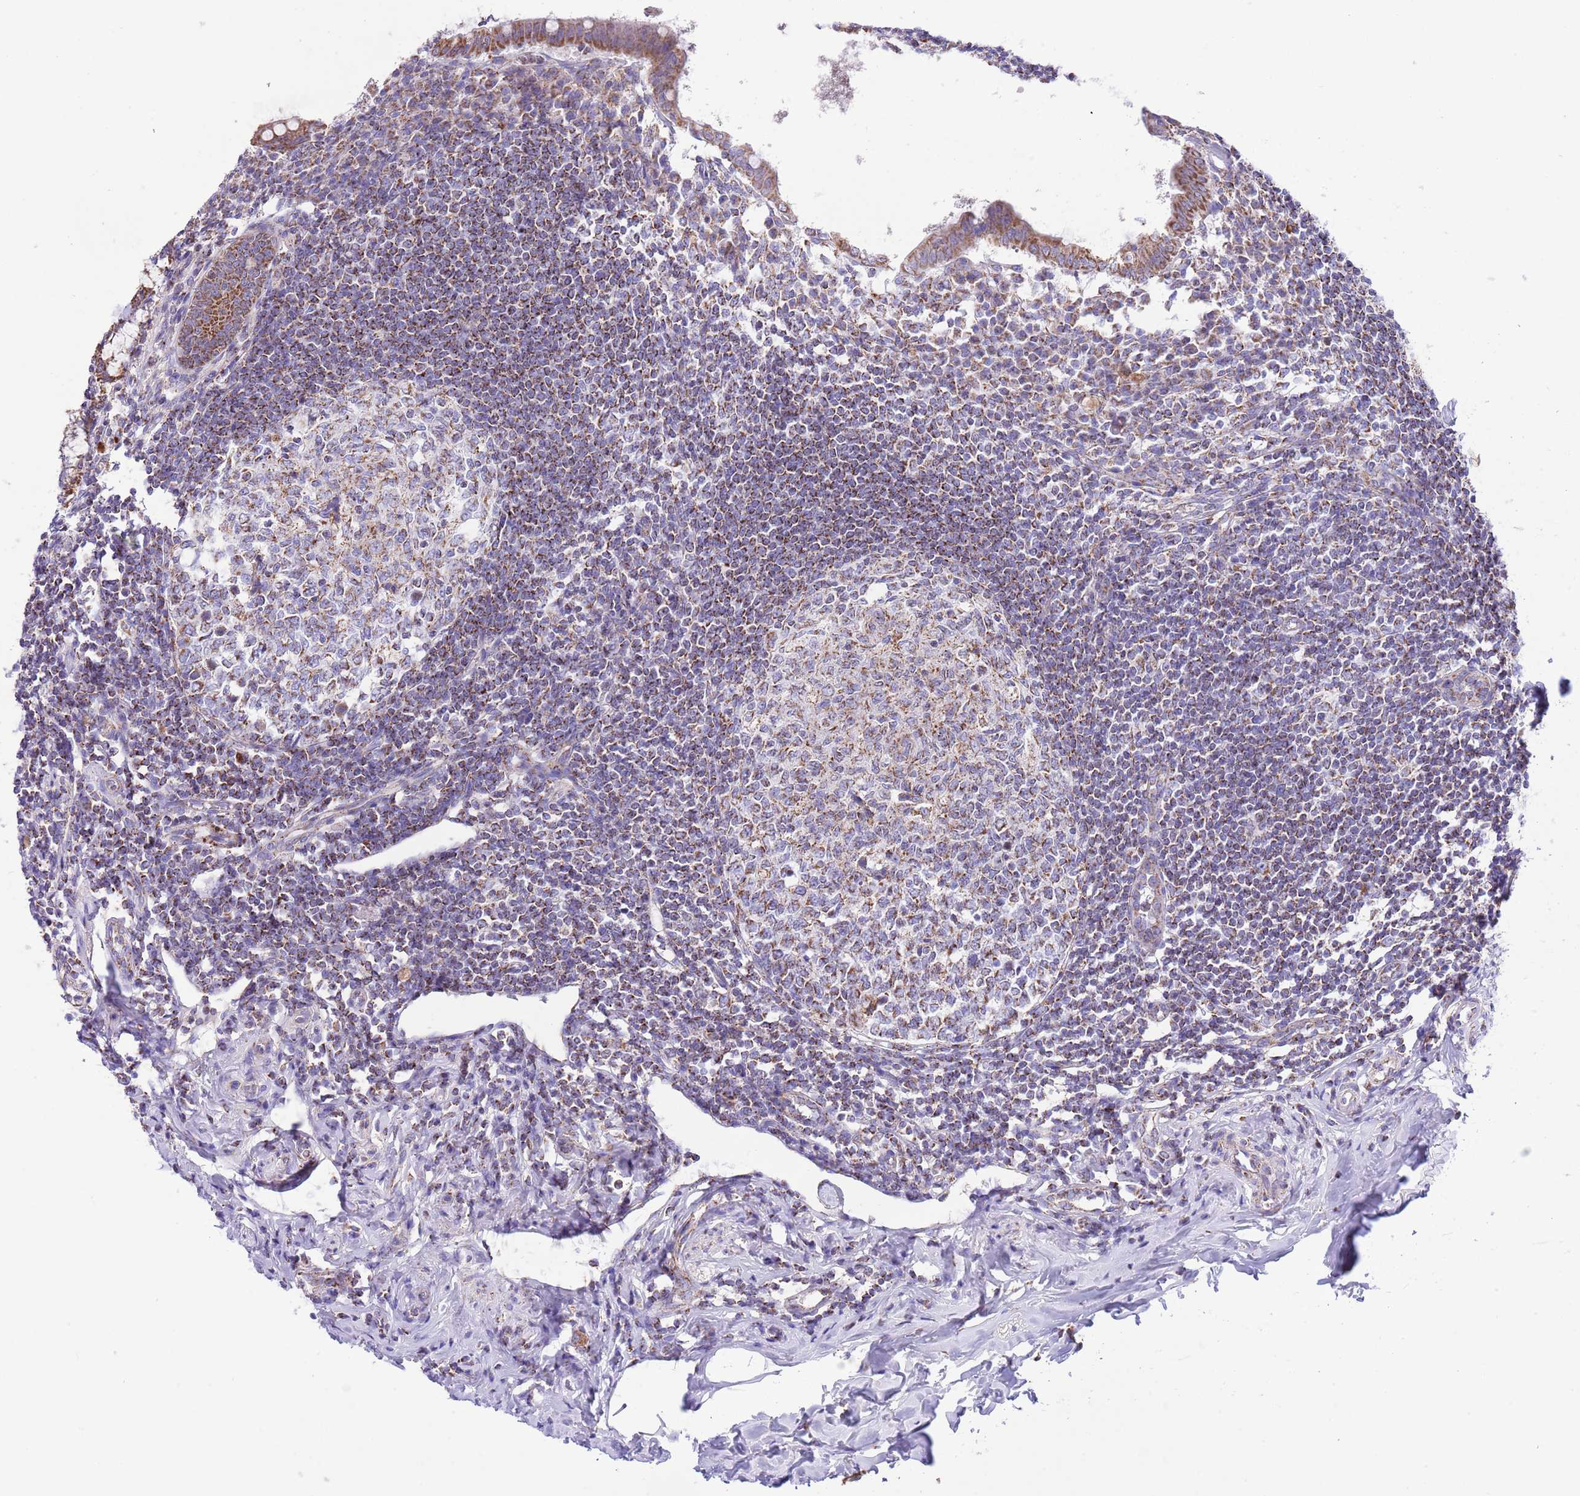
{"staining": {"intensity": "moderate", "quantity": ">75%", "location": "cytoplasmic/membranous"}, "tissue": "appendix", "cell_type": "Glandular cells", "image_type": "normal", "snomed": [{"axis": "morphology", "description": "Normal tissue, NOS"}, {"axis": "topography", "description": "Appendix"}], "caption": "The immunohistochemical stain highlights moderate cytoplasmic/membranous positivity in glandular cells of benign appendix.", "gene": "TEKTIP1", "patient": {"sex": "female", "age": 33}}